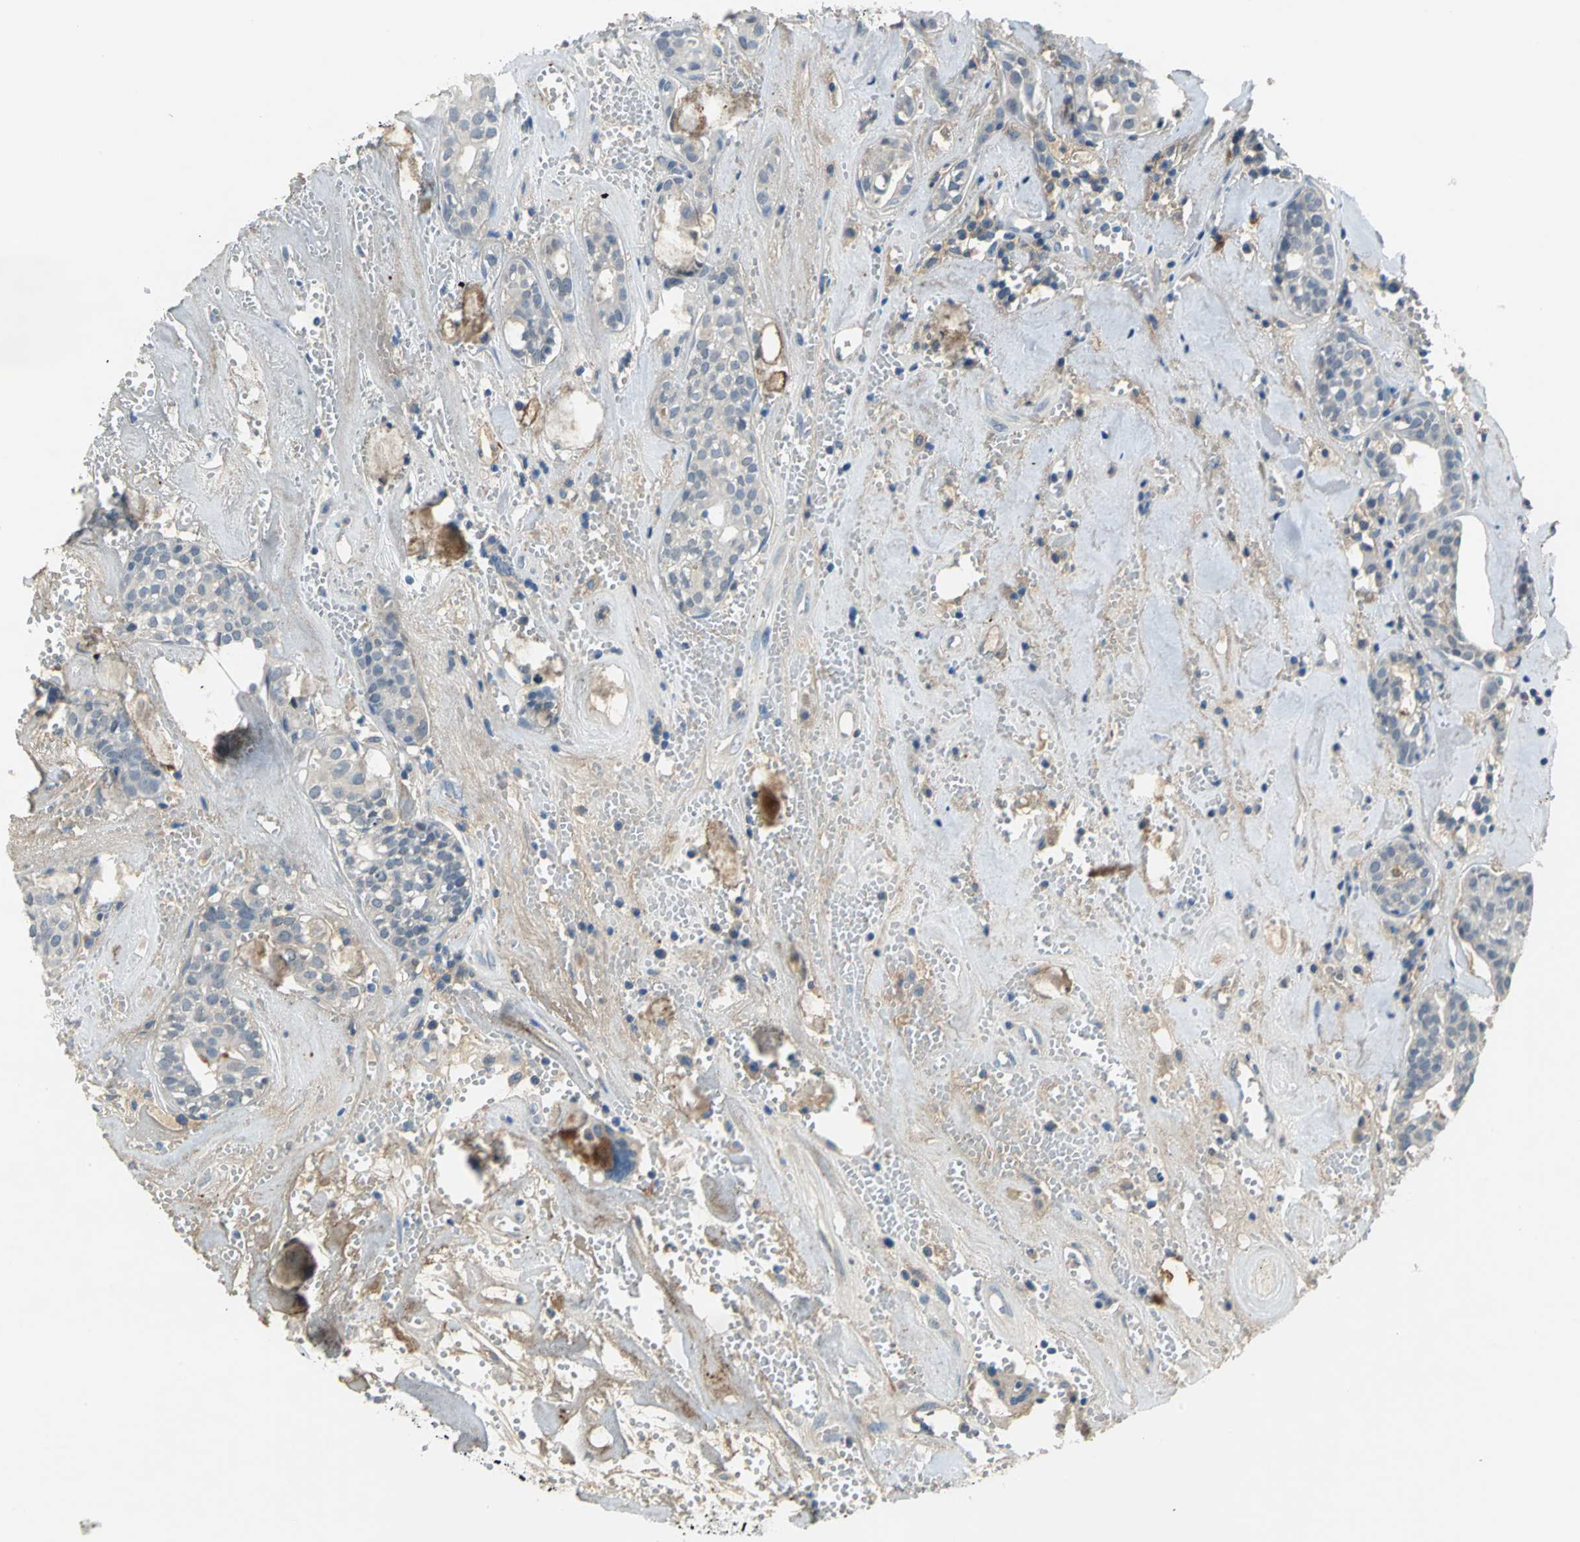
{"staining": {"intensity": "negative", "quantity": "none", "location": "none"}, "tissue": "head and neck cancer", "cell_type": "Tumor cells", "image_type": "cancer", "snomed": [{"axis": "morphology", "description": "Adenocarcinoma, NOS"}, {"axis": "topography", "description": "Salivary gland"}, {"axis": "topography", "description": "Head-Neck"}], "caption": "Tumor cells are negative for protein expression in human head and neck adenocarcinoma.", "gene": "ZIC1", "patient": {"sex": "female", "age": 65}}